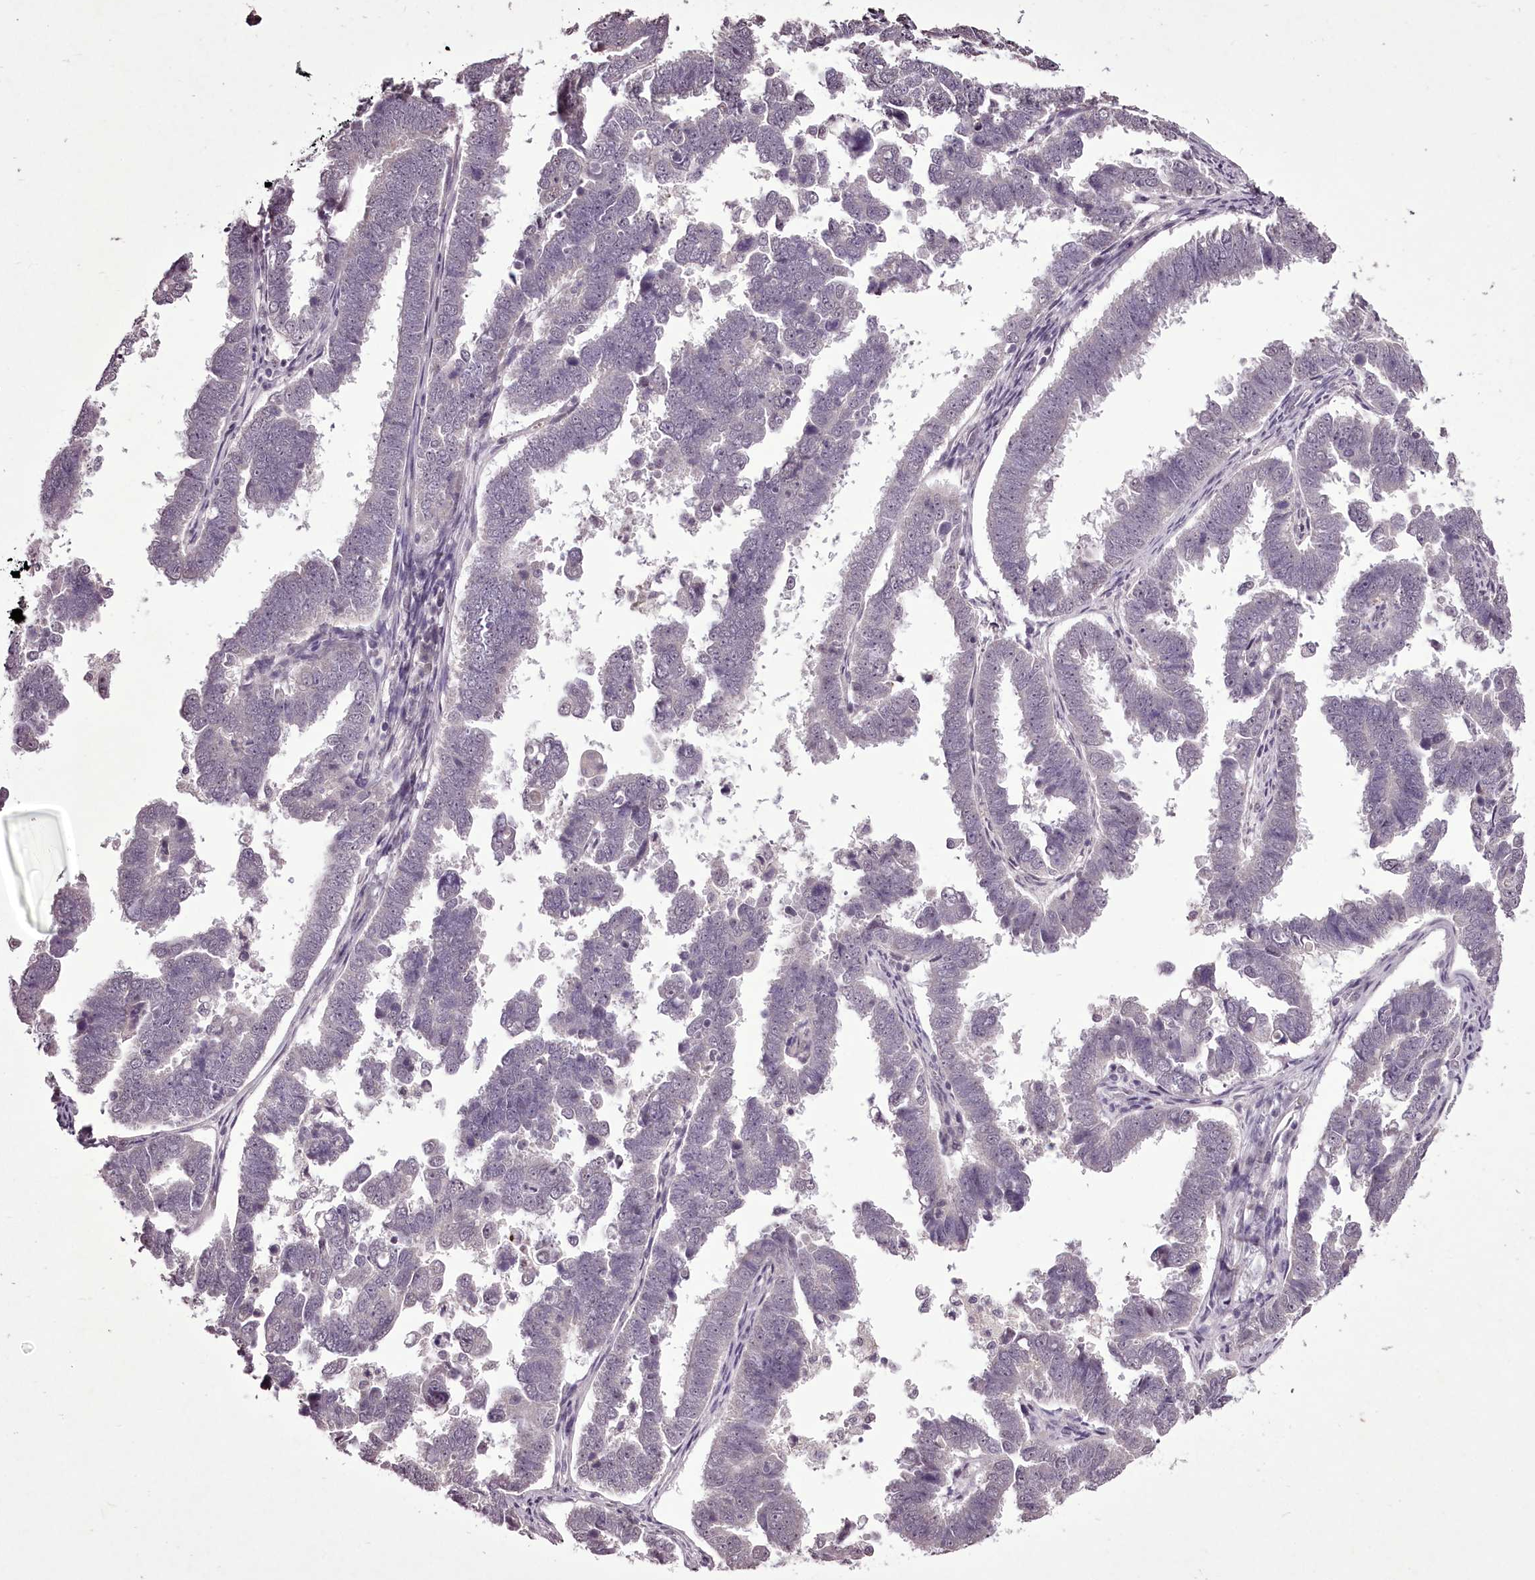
{"staining": {"intensity": "negative", "quantity": "none", "location": "none"}, "tissue": "endometrial cancer", "cell_type": "Tumor cells", "image_type": "cancer", "snomed": [{"axis": "morphology", "description": "Adenocarcinoma, NOS"}, {"axis": "topography", "description": "Endometrium"}], "caption": "DAB (3,3'-diaminobenzidine) immunohistochemical staining of endometrial adenocarcinoma reveals no significant staining in tumor cells. (DAB (3,3'-diaminobenzidine) immunohistochemistry with hematoxylin counter stain).", "gene": "C1orf56", "patient": {"sex": "female", "age": 75}}